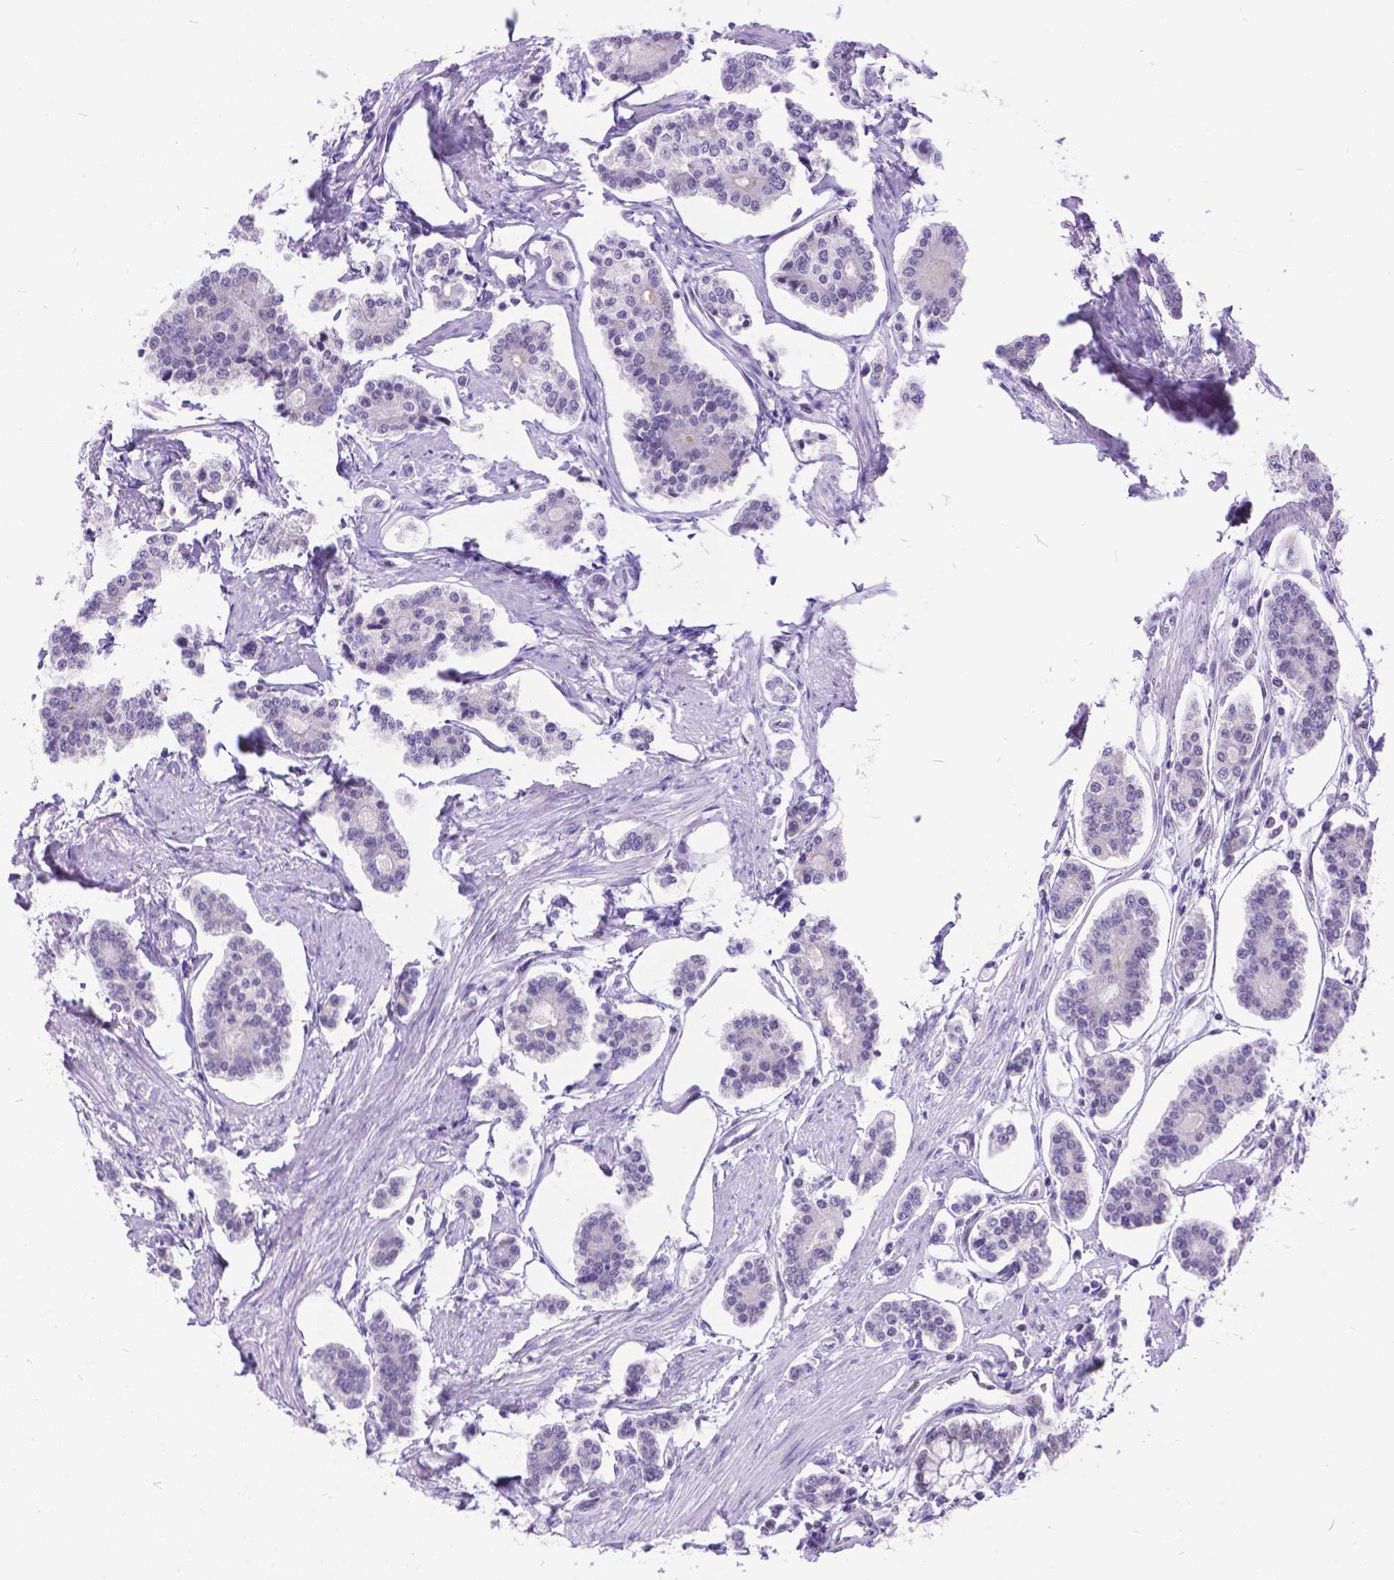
{"staining": {"intensity": "negative", "quantity": "none", "location": "none"}, "tissue": "carcinoid", "cell_type": "Tumor cells", "image_type": "cancer", "snomed": [{"axis": "morphology", "description": "Carcinoid, malignant, NOS"}, {"axis": "topography", "description": "Small intestine"}], "caption": "High magnification brightfield microscopy of malignant carcinoid stained with DAB (brown) and counterstained with hematoxylin (blue): tumor cells show no significant positivity.", "gene": "FAM124B", "patient": {"sex": "female", "age": 65}}